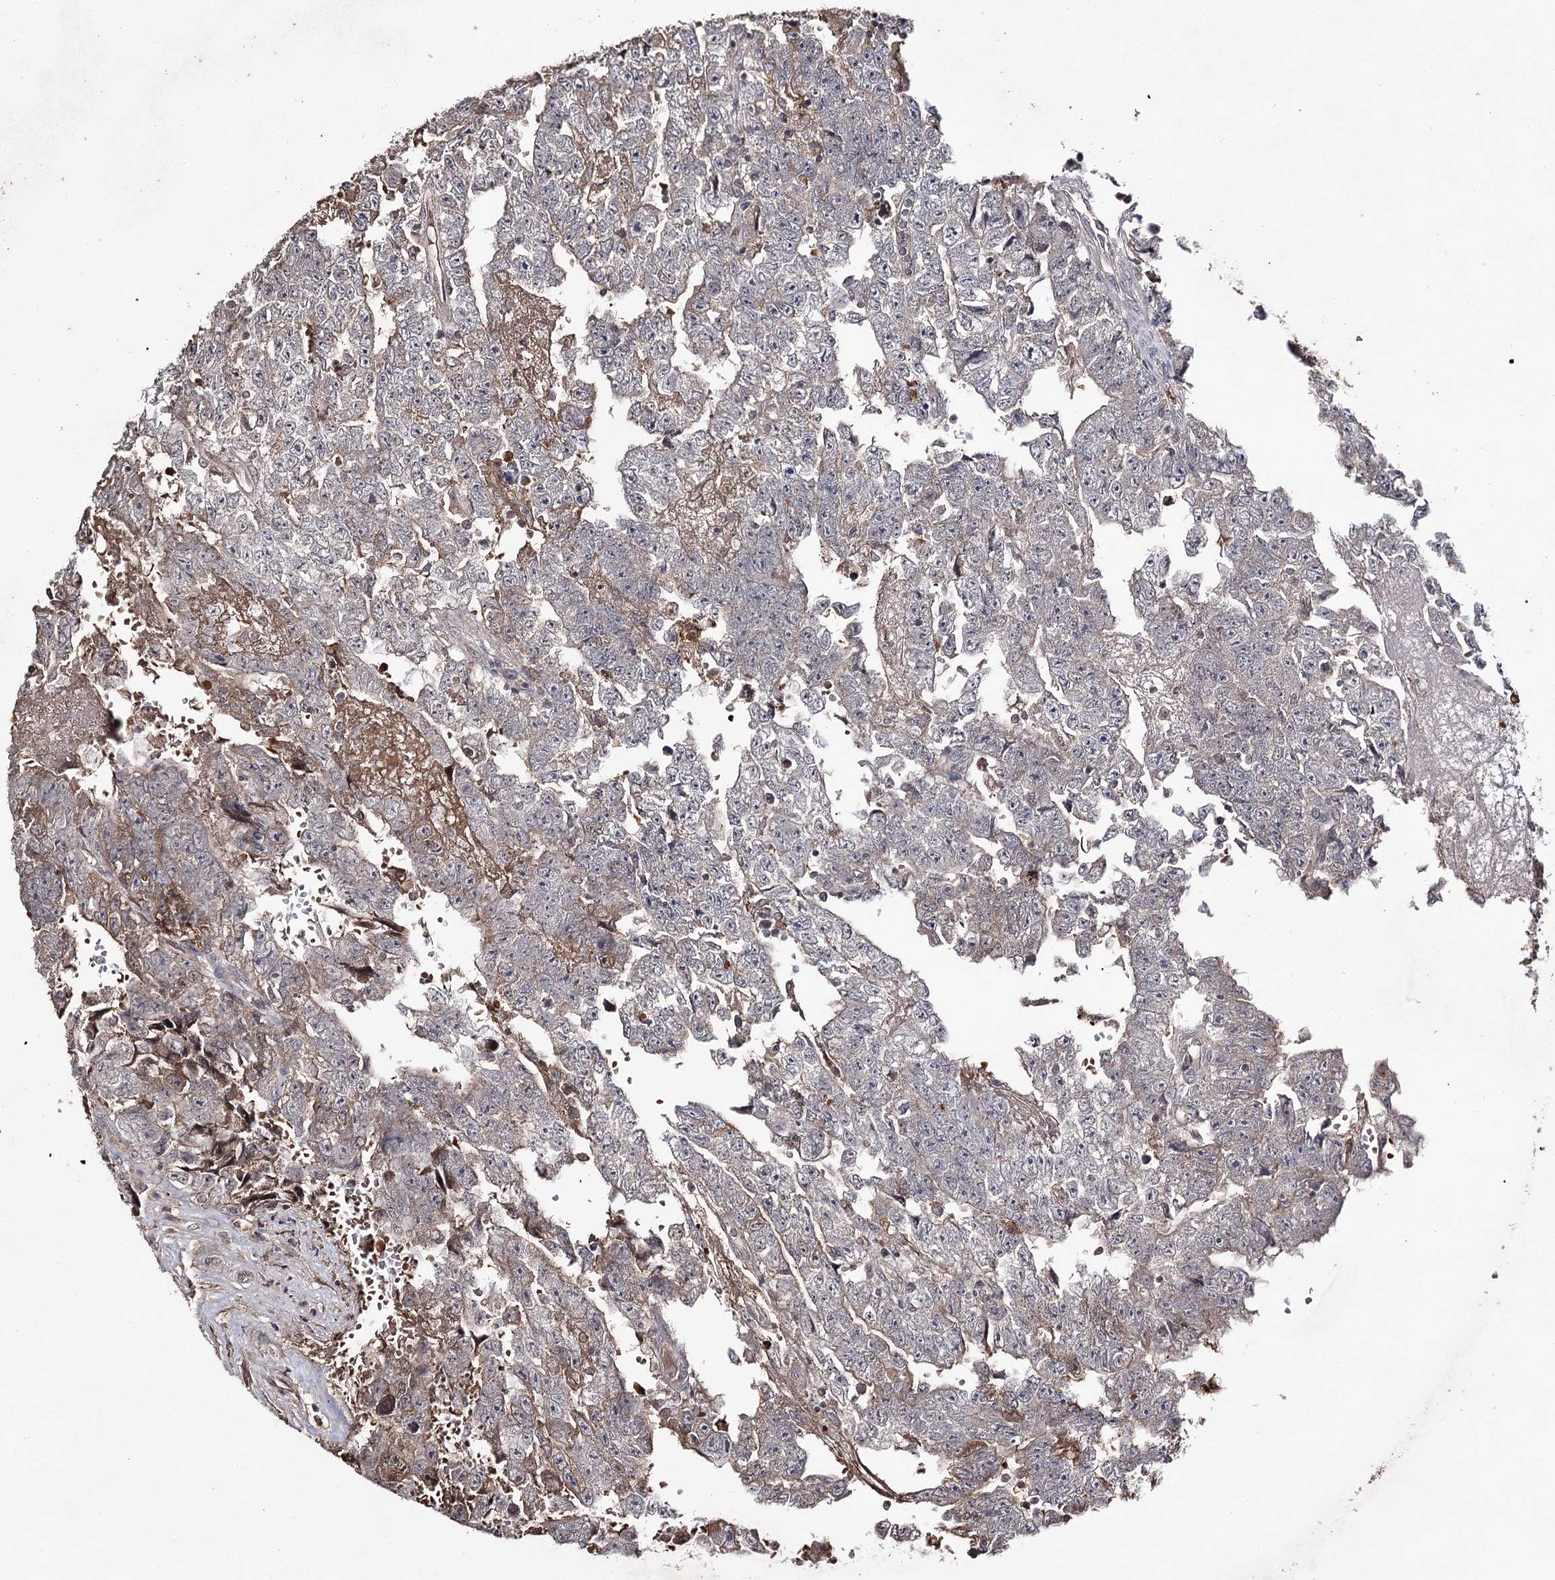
{"staining": {"intensity": "weak", "quantity": "<25%", "location": "cytoplasmic/membranous"}, "tissue": "testis cancer", "cell_type": "Tumor cells", "image_type": "cancer", "snomed": [{"axis": "morphology", "description": "Carcinoma, Embryonal, NOS"}, {"axis": "topography", "description": "Testis"}], "caption": "This is an immunohistochemistry image of testis cancer. There is no staining in tumor cells.", "gene": "SYNGR3", "patient": {"sex": "male", "age": 25}}